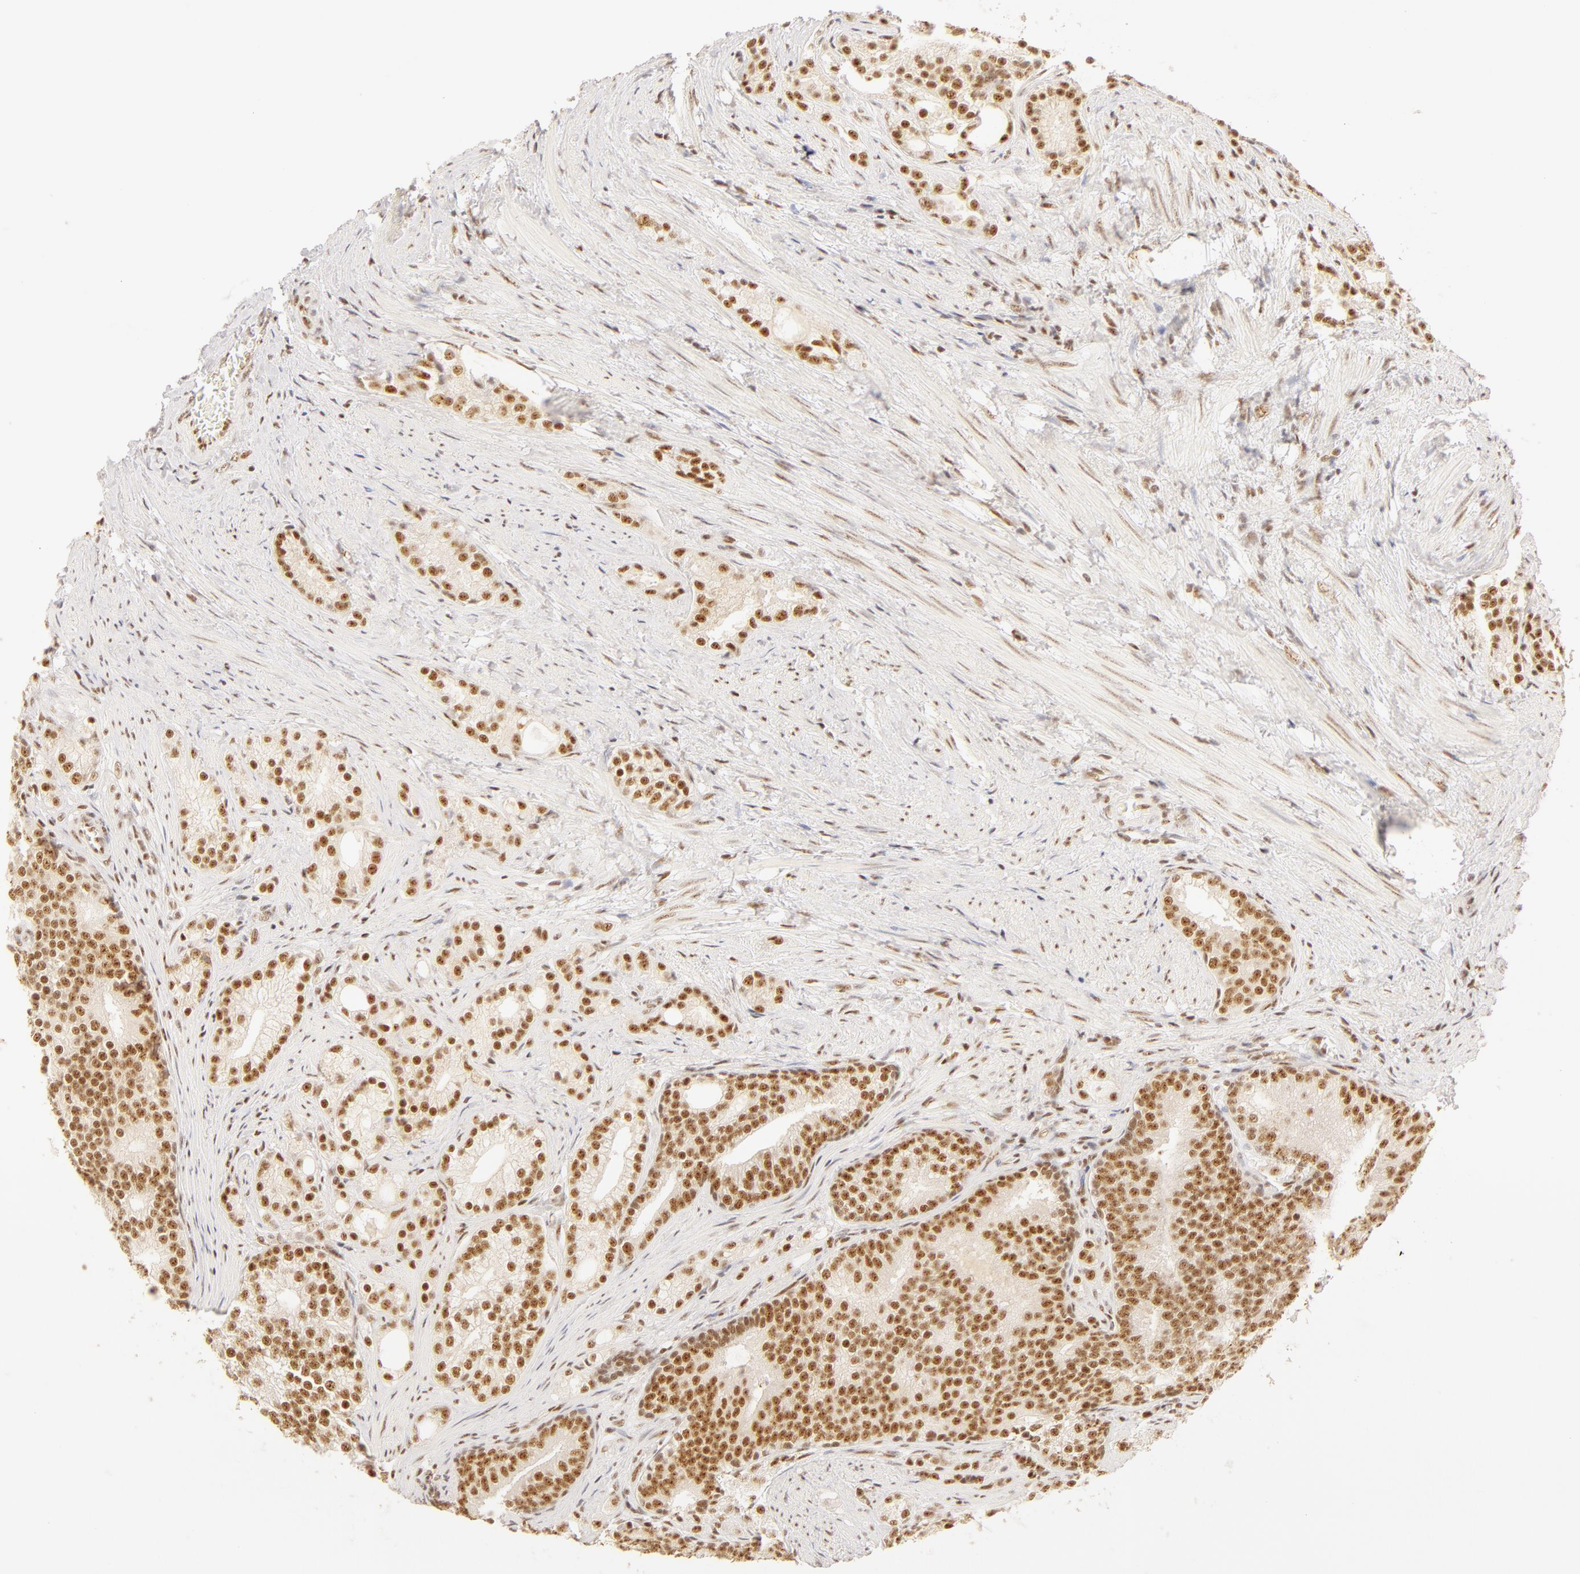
{"staining": {"intensity": "moderate", "quantity": ">75%", "location": "nuclear"}, "tissue": "prostate cancer", "cell_type": "Tumor cells", "image_type": "cancer", "snomed": [{"axis": "morphology", "description": "Adenocarcinoma, Low grade"}, {"axis": "topography", "description": "Prostate"}], "caption": "Moderate nuclear protein positivity is identified in about >75% of tumor cells in prostate cancer (low-grade adenocarcinoma). (DAB (3,3'-diaminobenzidine) = brown stain, brightfield microscopy at high magnification).", "gene": "RBM39", "patient": {"sex": "male", "age": 71}}